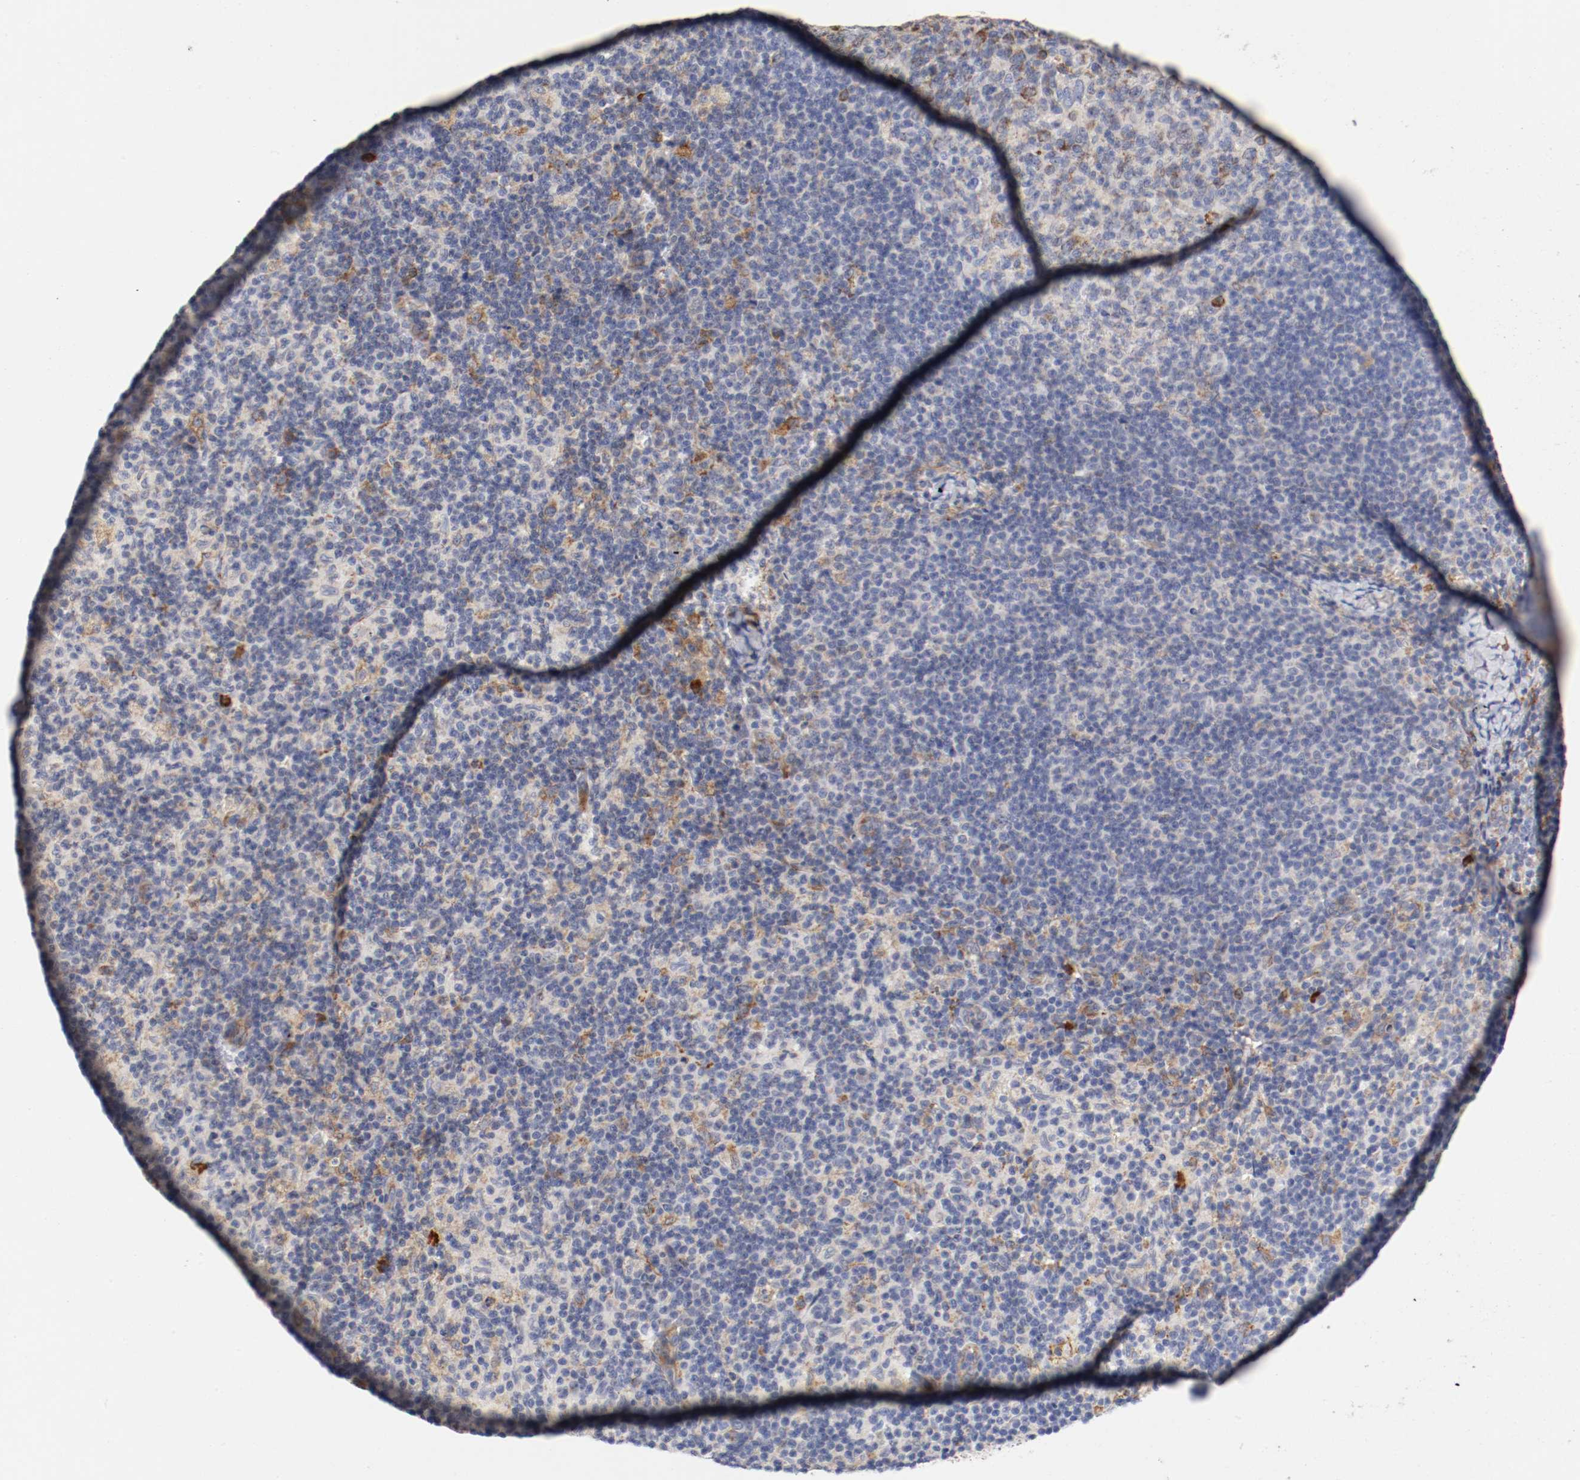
{"staining": {"intensity": "strong", "quantity": "25%-75%", "location": "cytoplasmic/membranous"}, "tissue": "lymph node", "cell_type": "Germinal center cells", "image_type": "normal", "snomed": [{"axis": "morphology", "description": "Normal tissue, NOS"}, {"axis": "morphology", "description": "Inflammation, NOS"}, {"axis": "topography", "description": "Lymph node"}], "caption": "Germinal center cells show high levels of strong cytoplasmic/membranous staining in about 25%-75% of cells in benign lymph node.", "gene": "TRAF2", "patient": {"sex": "male", "age": 55}}